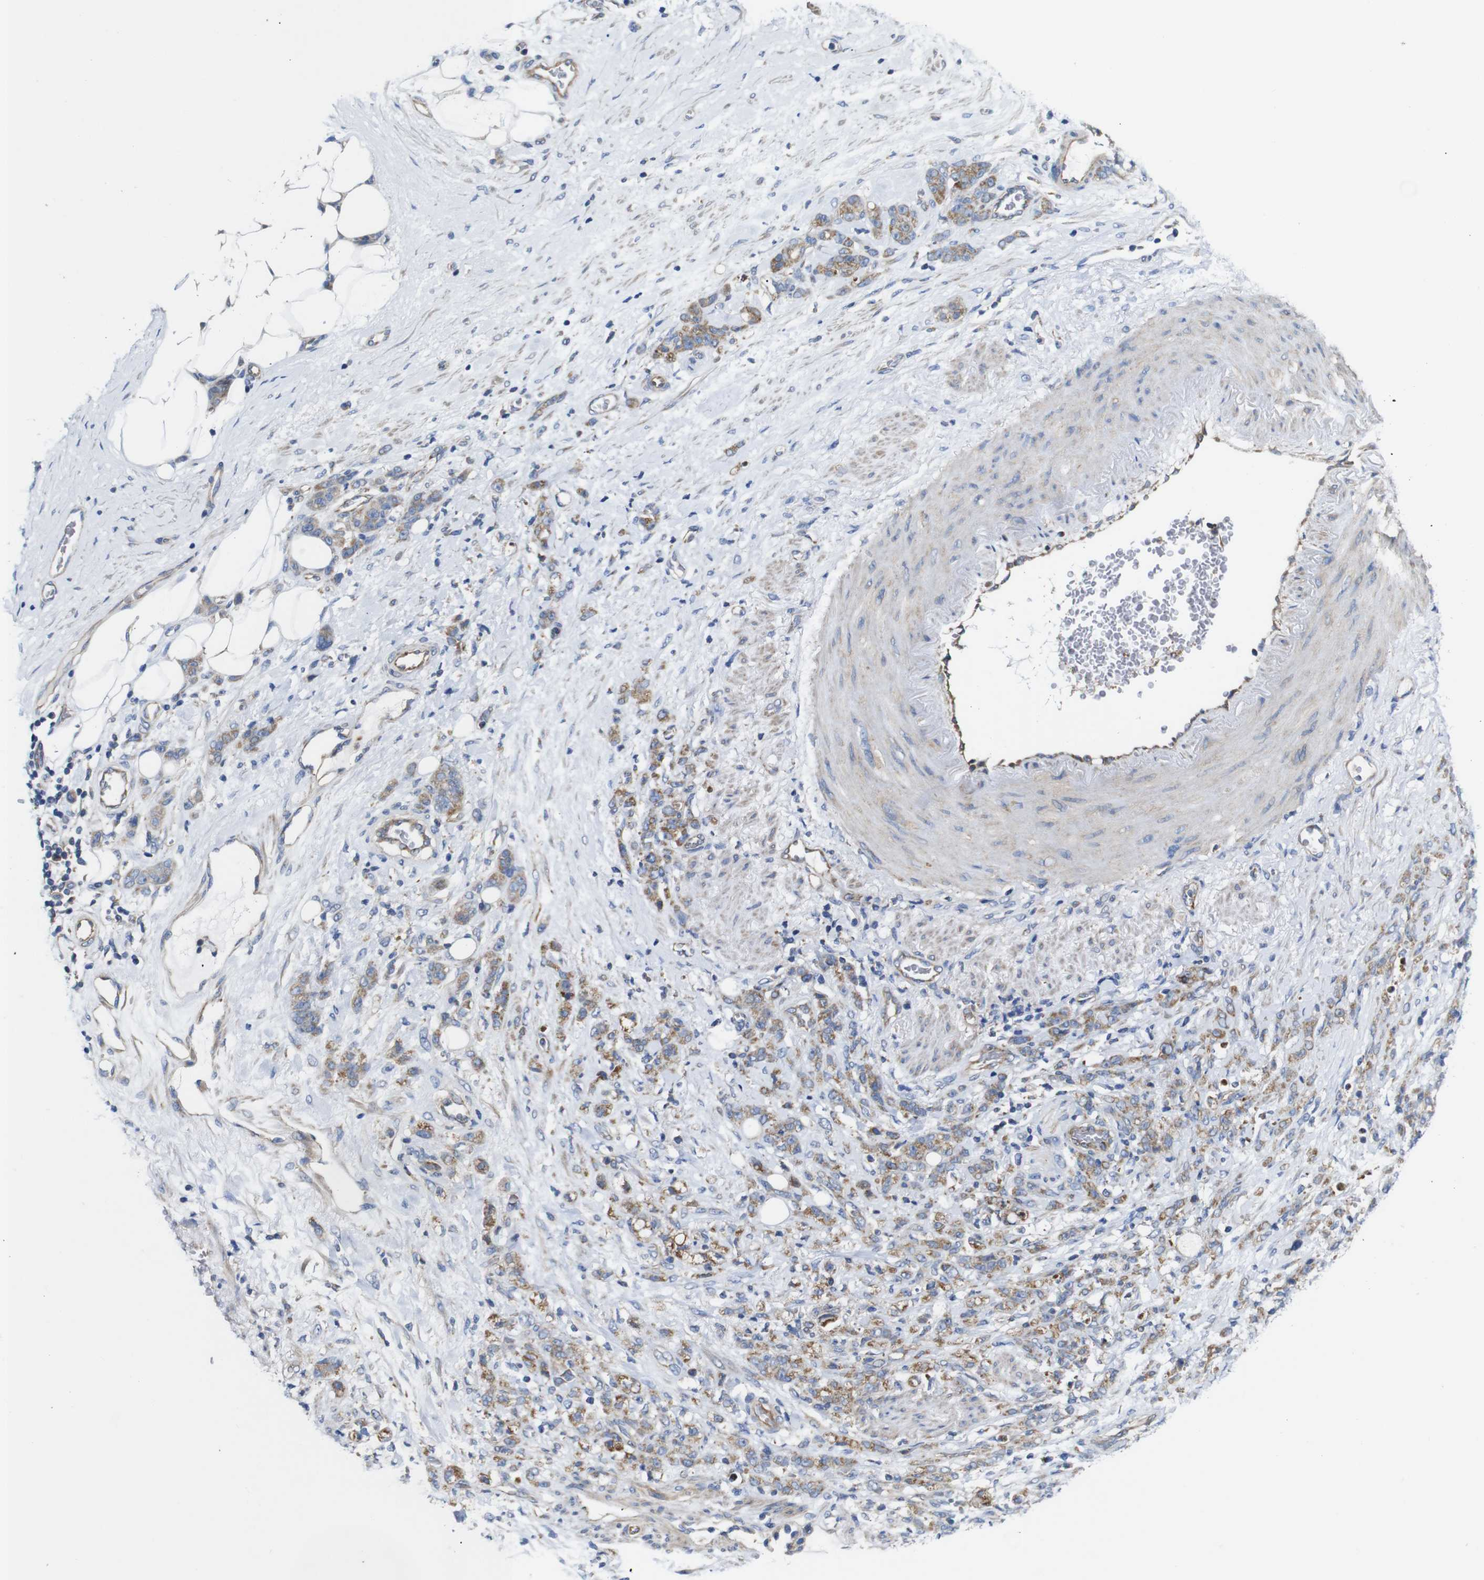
{"staining": {"intensity": "moderate", "quantity": ">75%", "location": "cytoplasmic/membranous"}, "tissue": "stomach cancer", "cell_type": "Tumor cells", "image_type": "cancer", "snomed": [{"axis": "morphology", "description": "Adenocarcinoma, NOS"}, {"axis": "topography", "description": "Stomach"}], "caption": "Immunohistochemistry (IHC) of human stomach cancer (adenocarcinoma) exhibits medium levels of moderate cytoplasmic/membranous staining in about >75% of tumor cells.", "gene": "PDCD1LG2", "patient": {"sex": "male", "age": 82}}